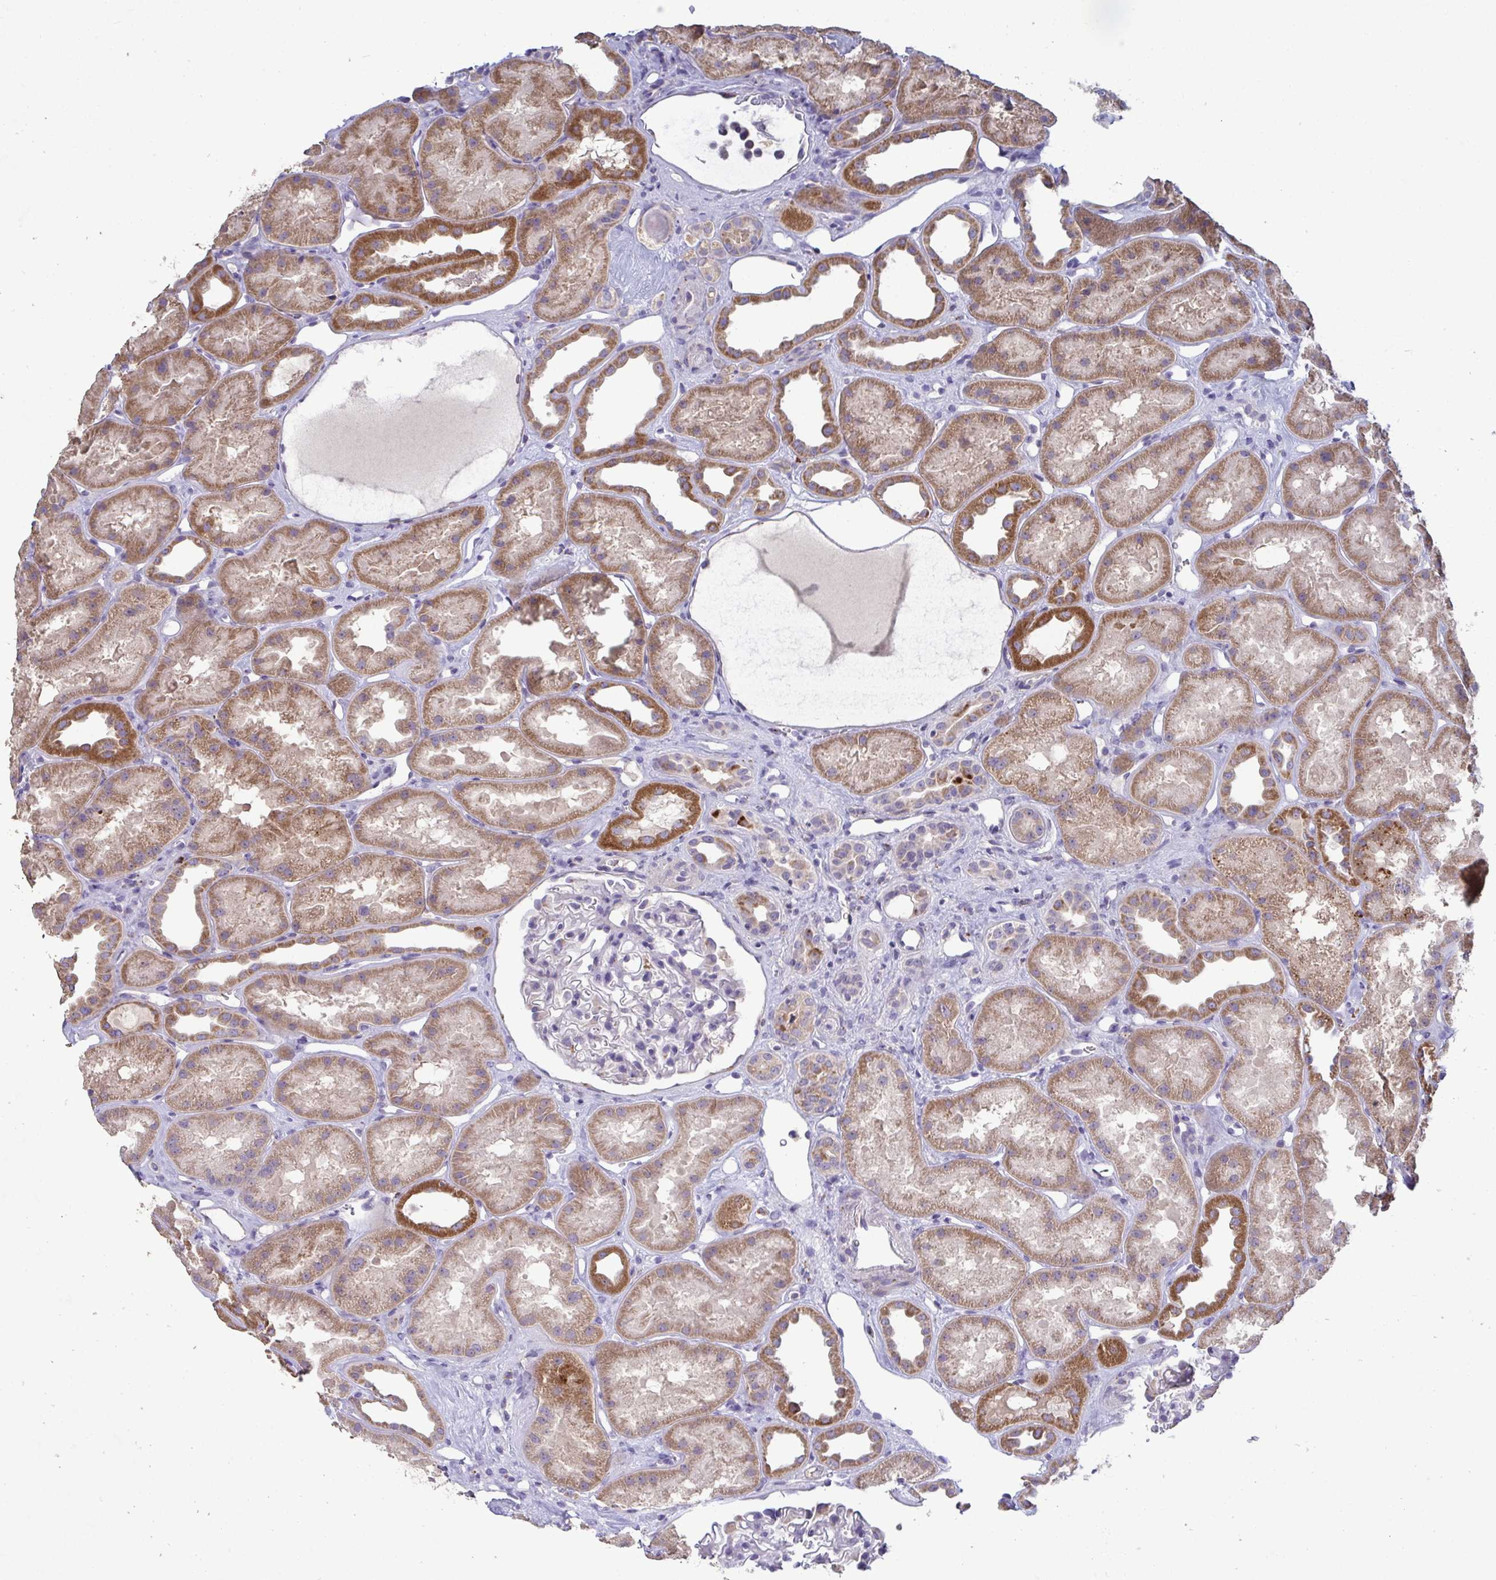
{"staining": {"intensity": "negative", "quantity": "none", "location": "none"}, "tissue": "kidney", "cell_type": "Cells in glomeruli", "image_type": "normal", "snomed": [{"axis": "morphology", "description": "Normal tissue, NOS"}, {"axis": "topography", "description": "Kidney"}], "caption": "This is a photomicrograph of immunohistochemistry staining of unremarkable kidney, which shows no expression in cells in glomeruli. Brightfield microscopy of immunohistochemistry (IHC) stained with DAB (3,3'-diaminobenzidine) (brown) and hematoxylin (blue), captured at high magnification.", "gene": "GALNT13", "patient": {"sex": "male", "age": 61}}